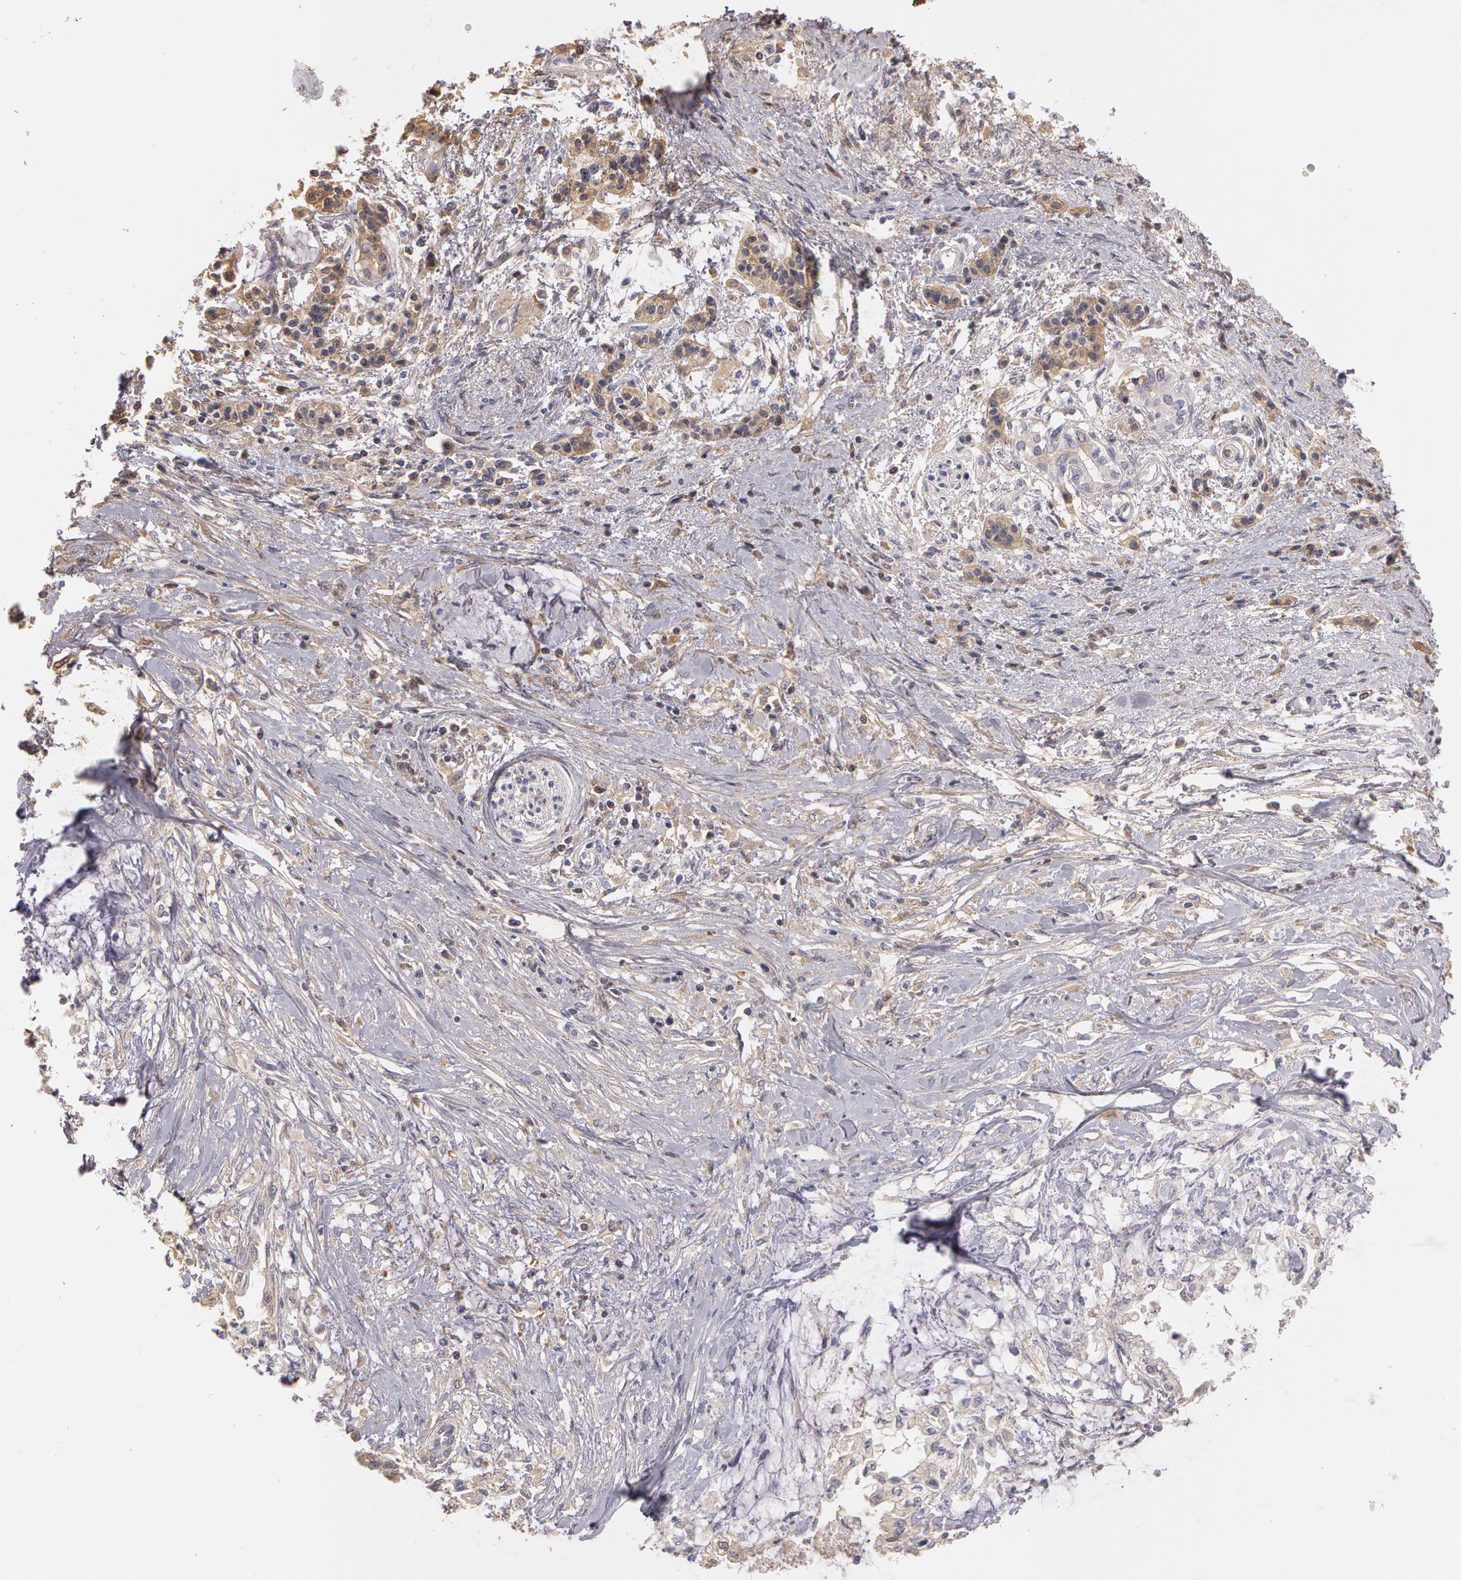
{"staining": {"intensity": "weak", "quantity": "25%-75%", "location": "cytoplasmic/membranous"}, "tissue": "pancreatic cancer", "cell_type": "Tumor cells", "image_type": "cancer", "snomed": [{"axis": "morphology", "description": "Adenocarcinoma, NOS"}, {"axis": "topography", "description": "Pancreas"}], "caption": "Human pancreatic cancer stained with a brown dye displays weak cytoplasmic/membranous positive expression in about 25%-75% of tumor cells.", "gene": "C1R", "patient": {"sex": "female", "age": 64}}